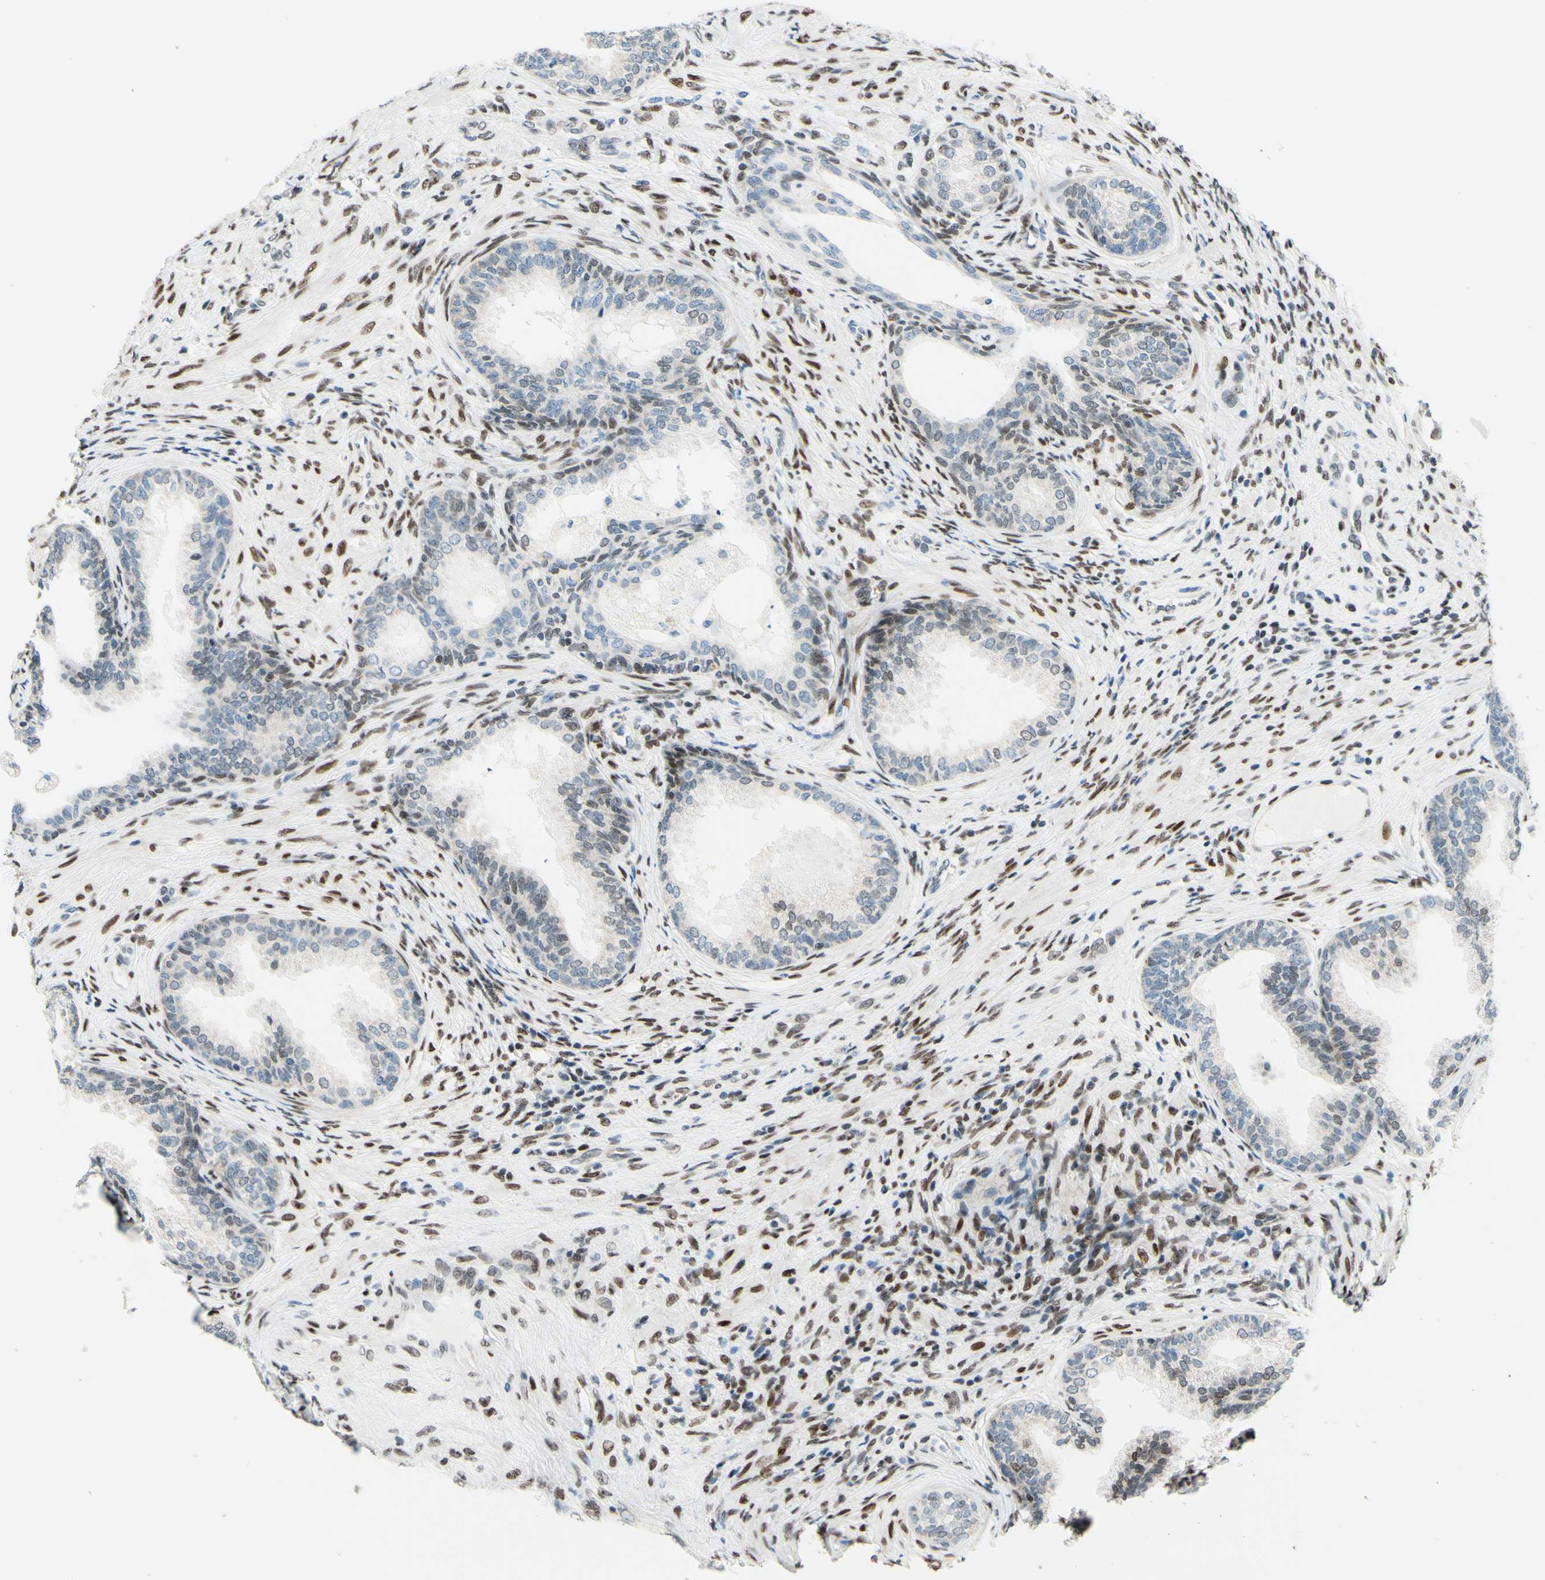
{"staining": {"intensity": "weak", "quantity": "25%-75%", "location": "cytoplasmic/membranous,nuclear"}, "tissue": "prostate", "cell_type": "Glandular cells", "image_type": "normal", "snomed": [{"axis": "morphology", "description": "Normal tissue, NOS"}, {"axis": "topography", "description": "Prostate"}], "caption": "Immunohistochemistry (IHC) histopathology image of normal prostate stained for a protein (brown), which demonstrates low levels of weak cytoplasmic/membranous,nuclear staining in about 25%-75% of glandular cells.", "gene": "CBX7", "patient": {"sex": "male", "age": 76}}